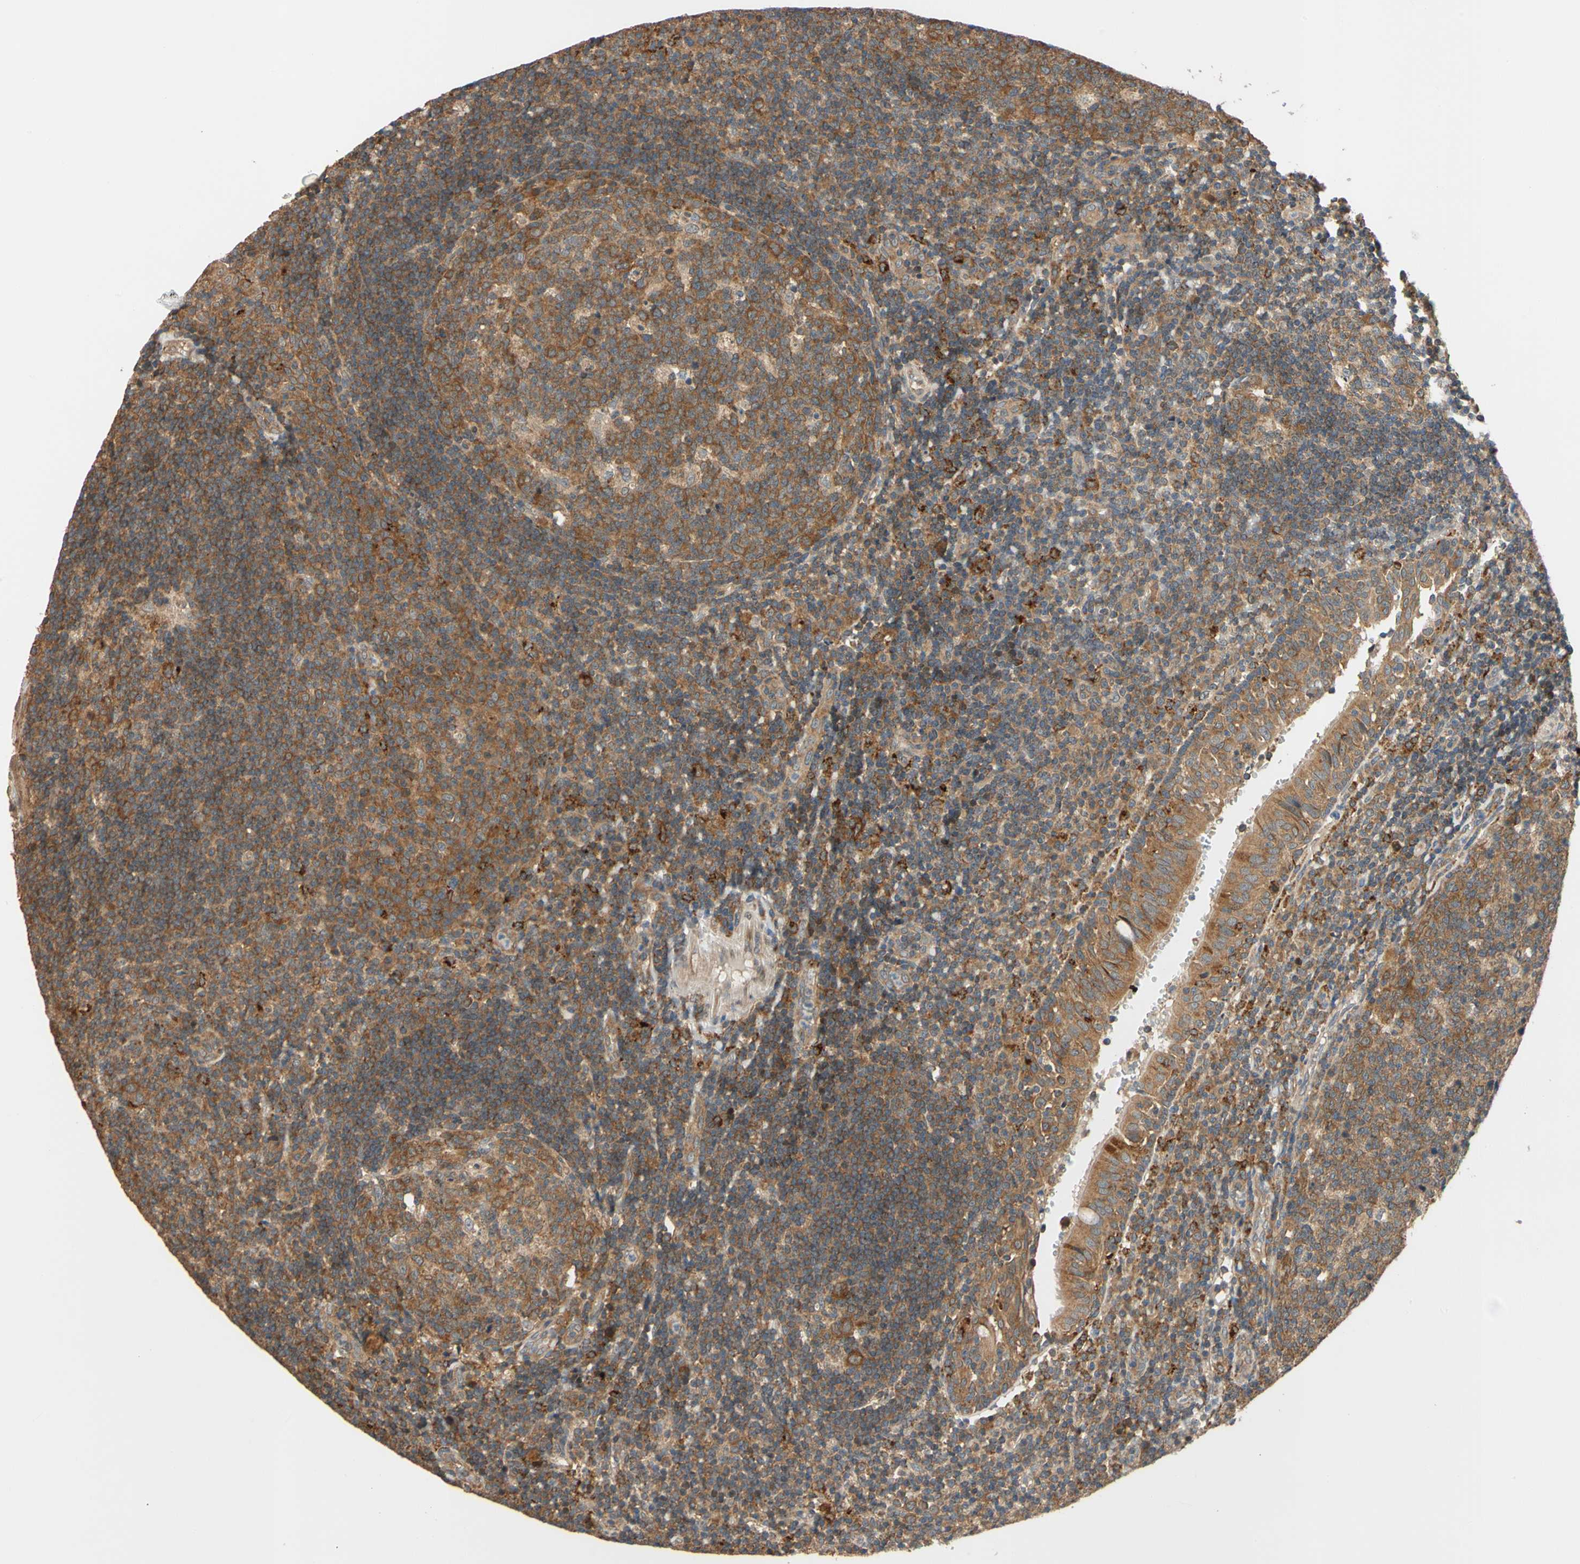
{"staining": {"intensity": "strong", "quantity": ">75%", "location": "cytoplasmic/membranous"}, "tissue": "tonsil", "cell_type": "Germinal center cells", "image_type": "normal", "snomed": [{"axis": "morphology", "description": "Normal tissue, NOS"}, {"axis": "topography", "description": "Tonsil"}], "caption": "Immunohistochemical staining of normal human tonsil displays strong cytoplasmic/membranous protein positivity in about >75% of germinal center cells.", "gene": "ANKHD1", "patient": {"sex": "female", "age": 40}}